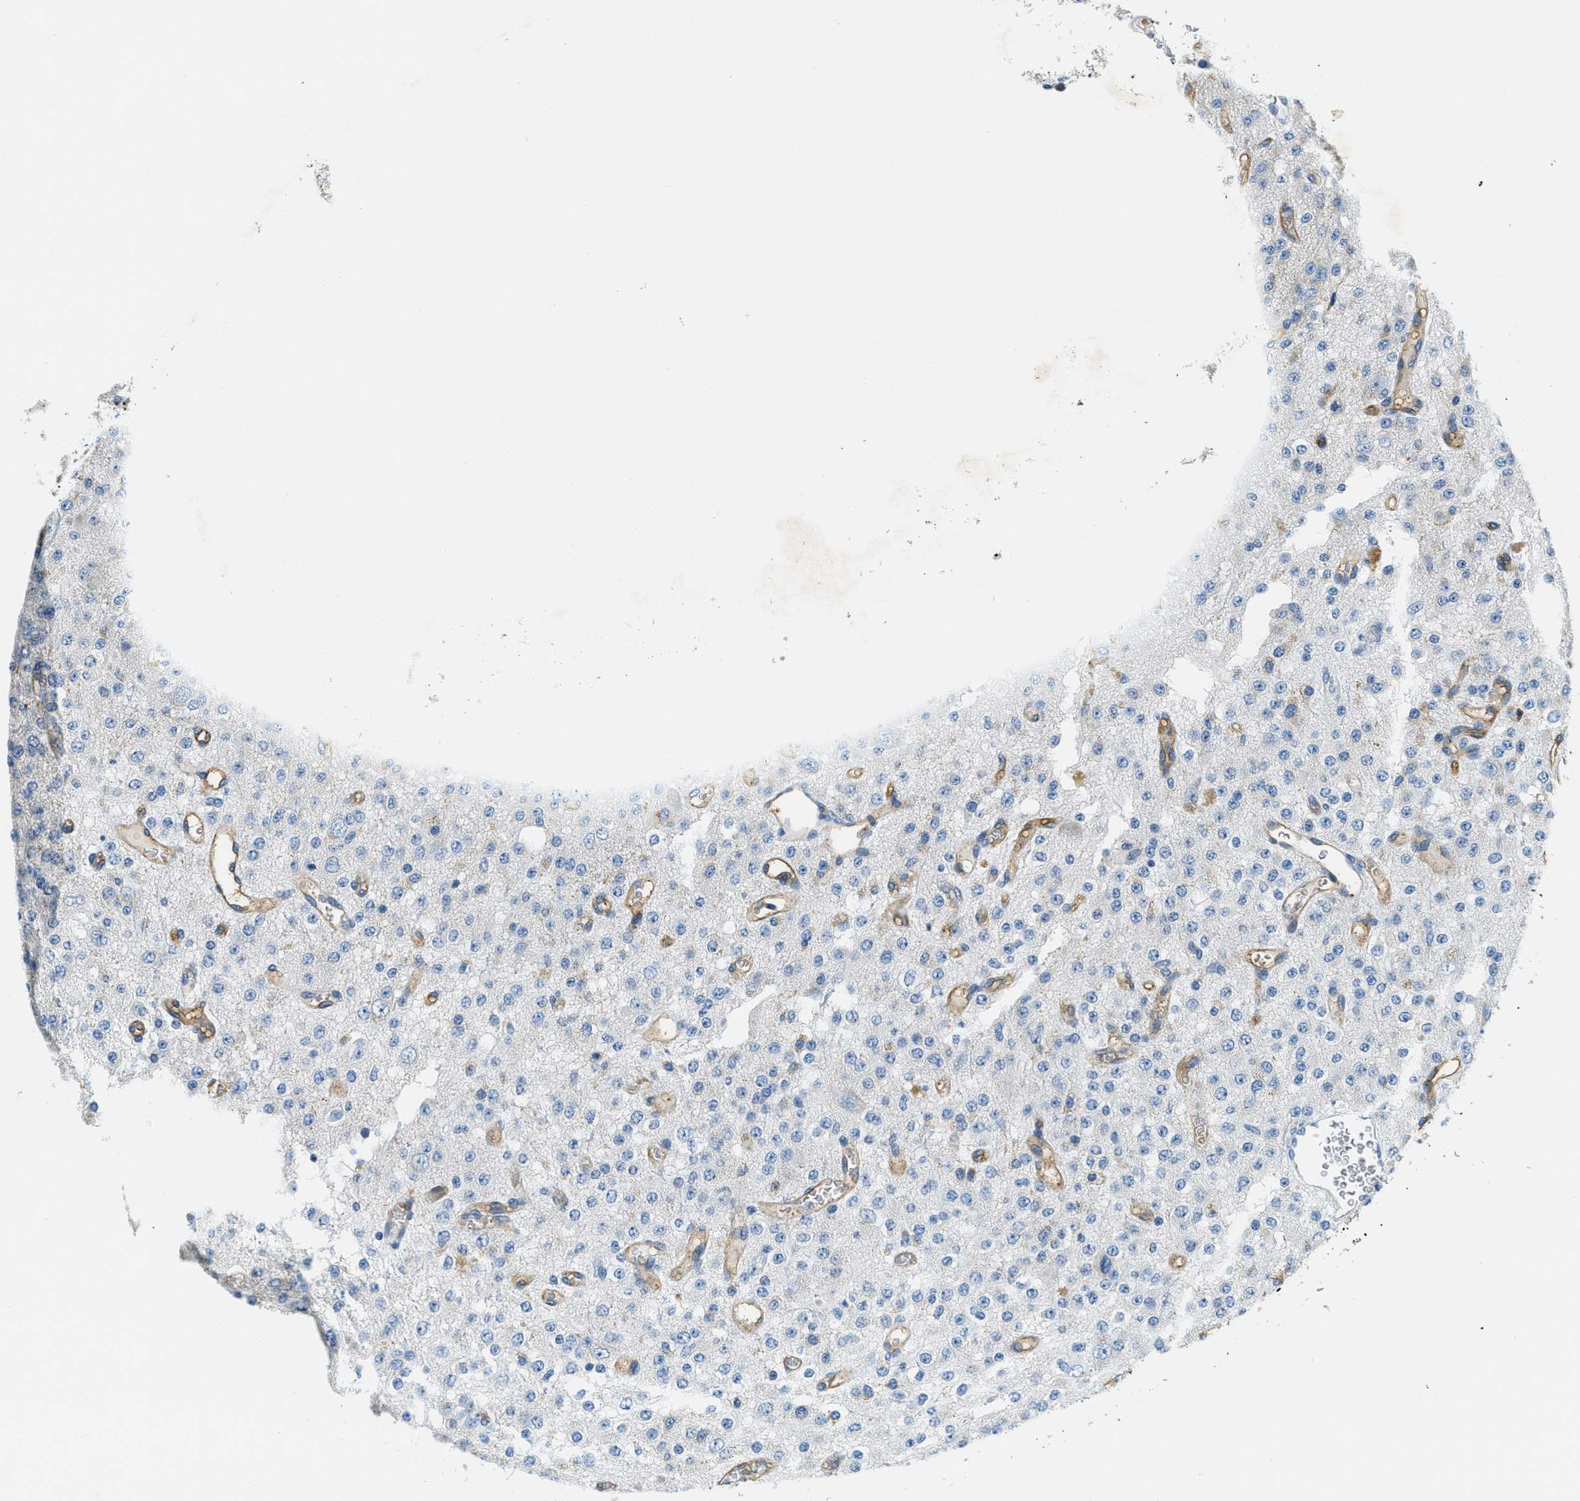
{"staining": {"intensity": "negative", "quantity": "none", "location": "none"}, "tissue": "glioma", "cell_type": "Tumor cells", "image_type": "cancer", "snomed": [{"axis": "morphology", "description": "Glioma, malignant, Low grade"}, {"axis": "topography", "description": "Brain"}], "caption": "Immunohistochemistry (IHC) histopathology image of glioma stained for a protein (brown), which displays no expression in tumor cells.", "gene": "CA4", "patient": {"sex": "male", "age": 38}}